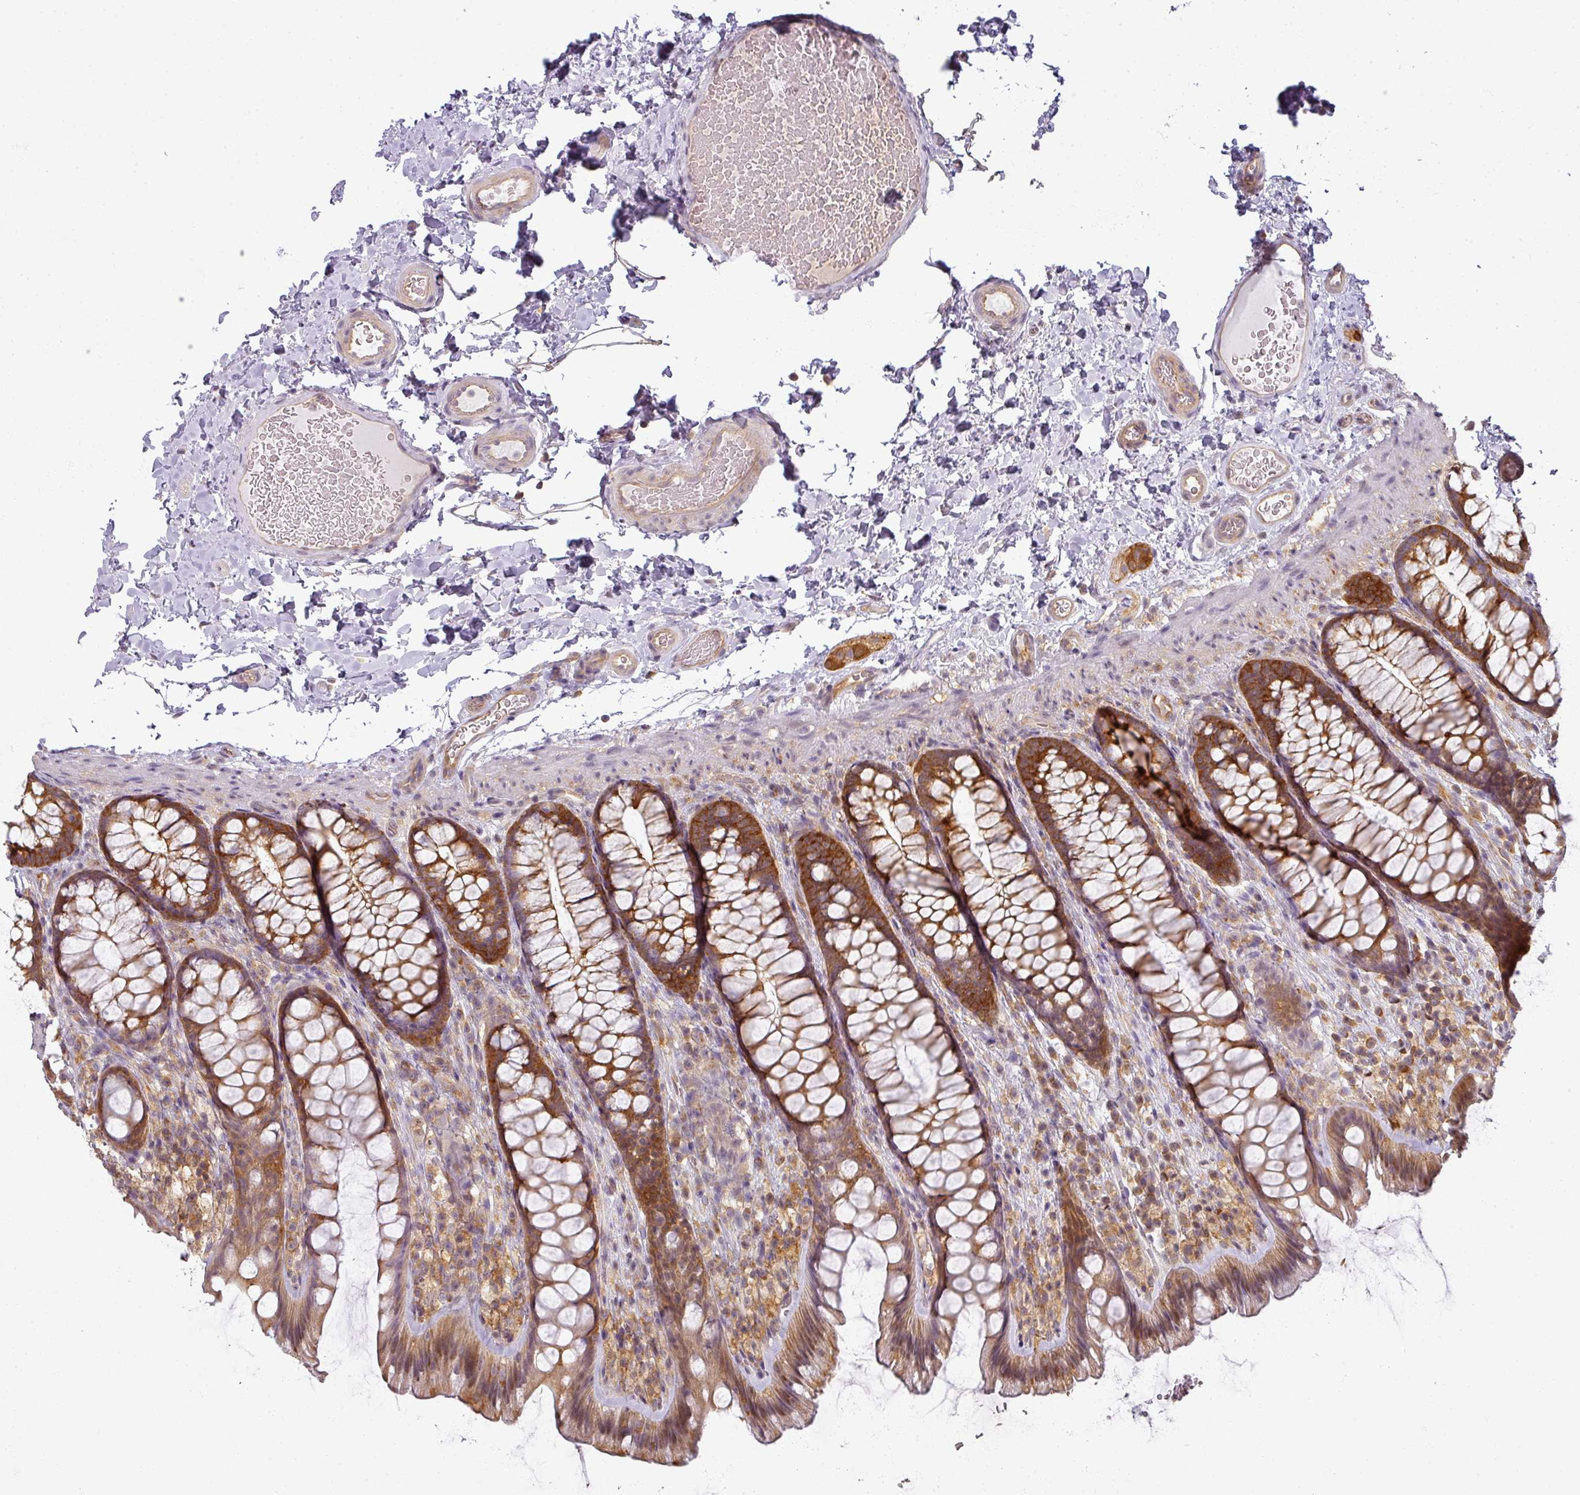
{"staining": {"intensity": "moderate", "quantity": "<25%", "location": "cytoplasmic/membranous"}, "tissue": "colon", "cell_type": "Endothelial cells", "image_type": "normal", "snomed": [{"axis": "morphology", "description": "Normal tissue, NOS"}, {"axis": "topography", "description": "Colon"}], "caption": "A histopathology image of colon stained for a protein demonstrates moderate cytoplasmic/membranous brown staining in endothelial cells.", "gene": "AGPAT4", "patient": {"sex": "male", "age": 46}}